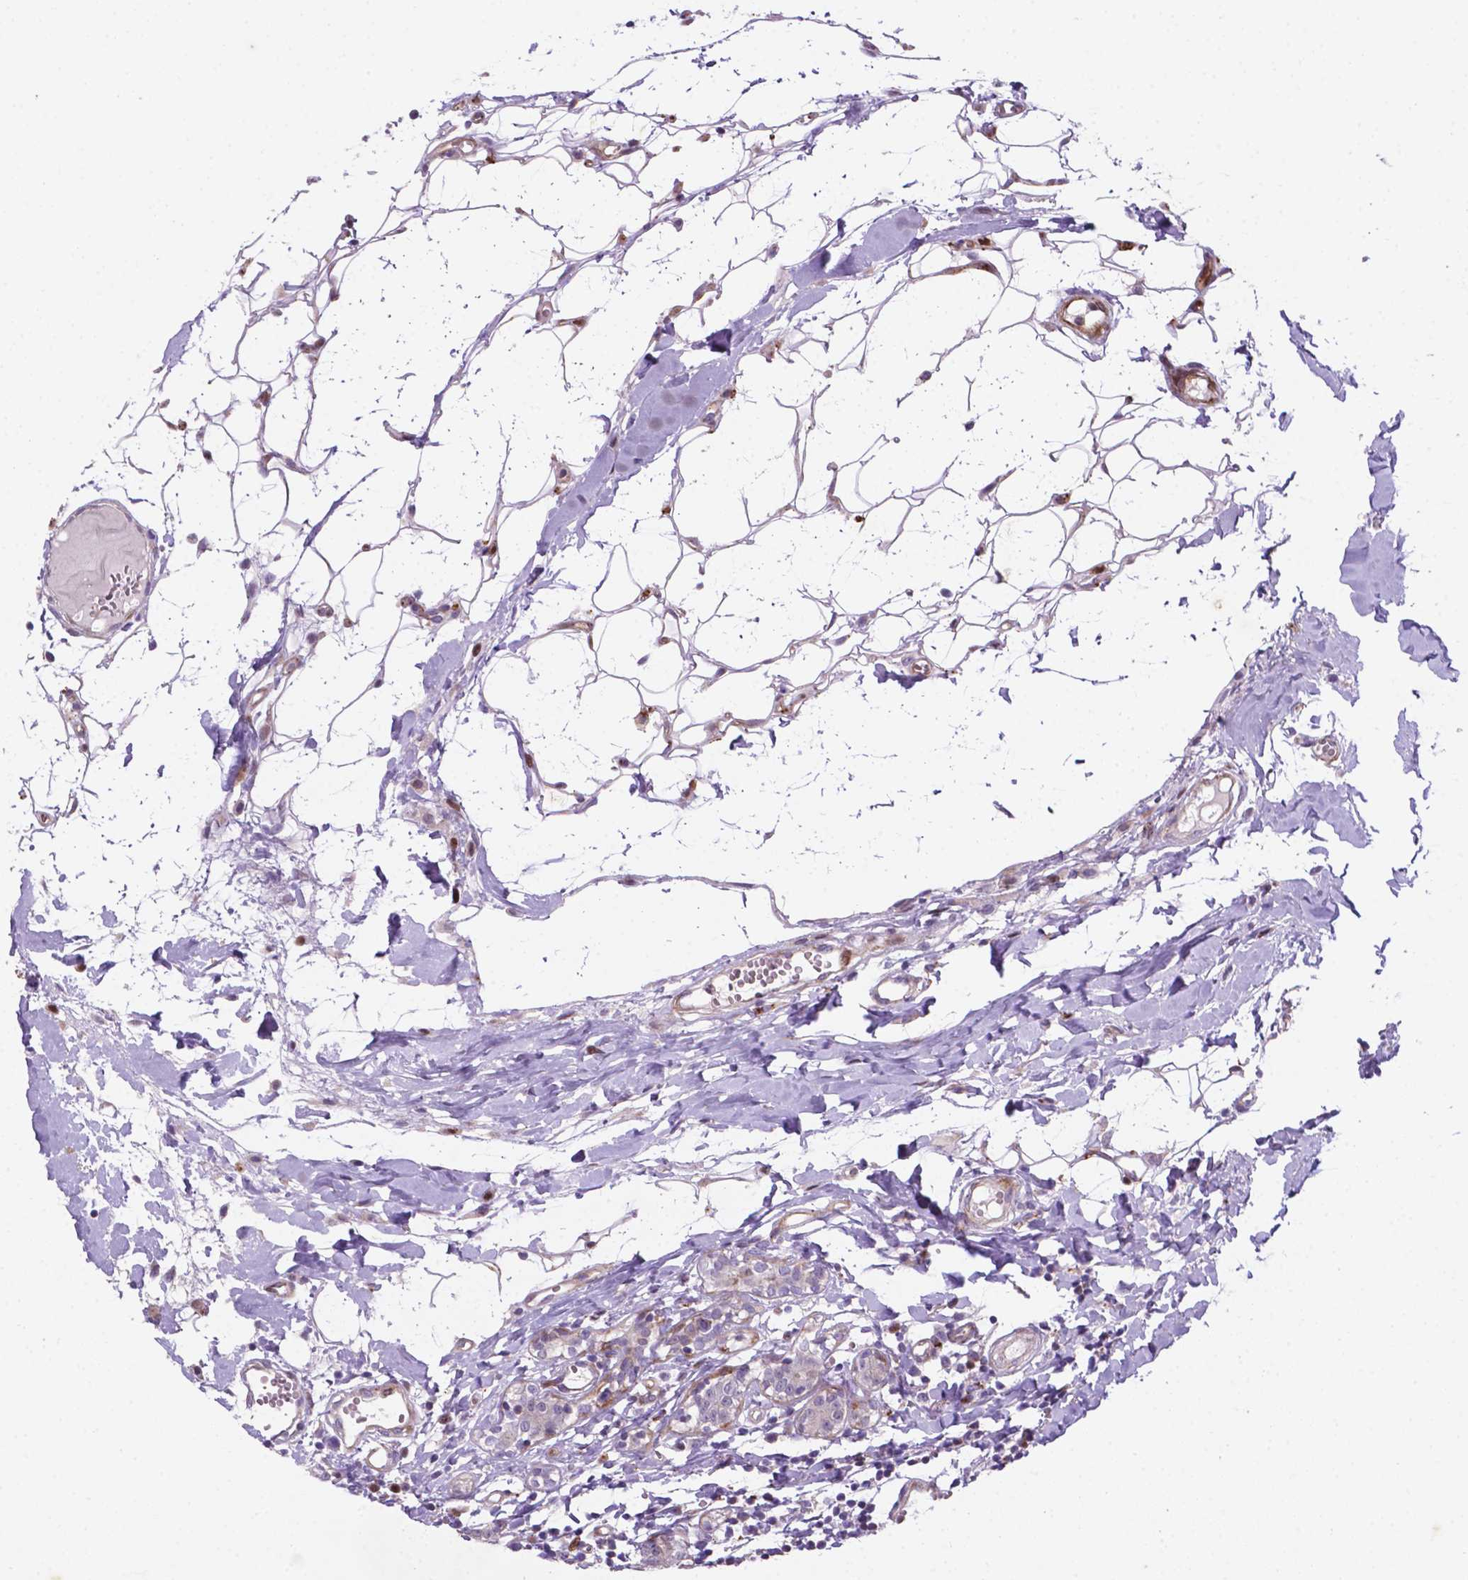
{"staining": {"intensity": "negative", "quantity": "none", "location": "none"}, "tissue": "breast cancer", "cell_type": "Tumor cells", "image_type": "cancer", "snomed": [{"axis": "morphology", "description": "Duct carcinoma"}, {"axis": "topography", "description": "Breast"}], "caption": "Immunohistochemical staining of breast invasive ductal carcinoma demonstrates no significant expression in tumor cells.", "gene": "TM4SF20", "patient": {"sex": "female", "age": 30}}